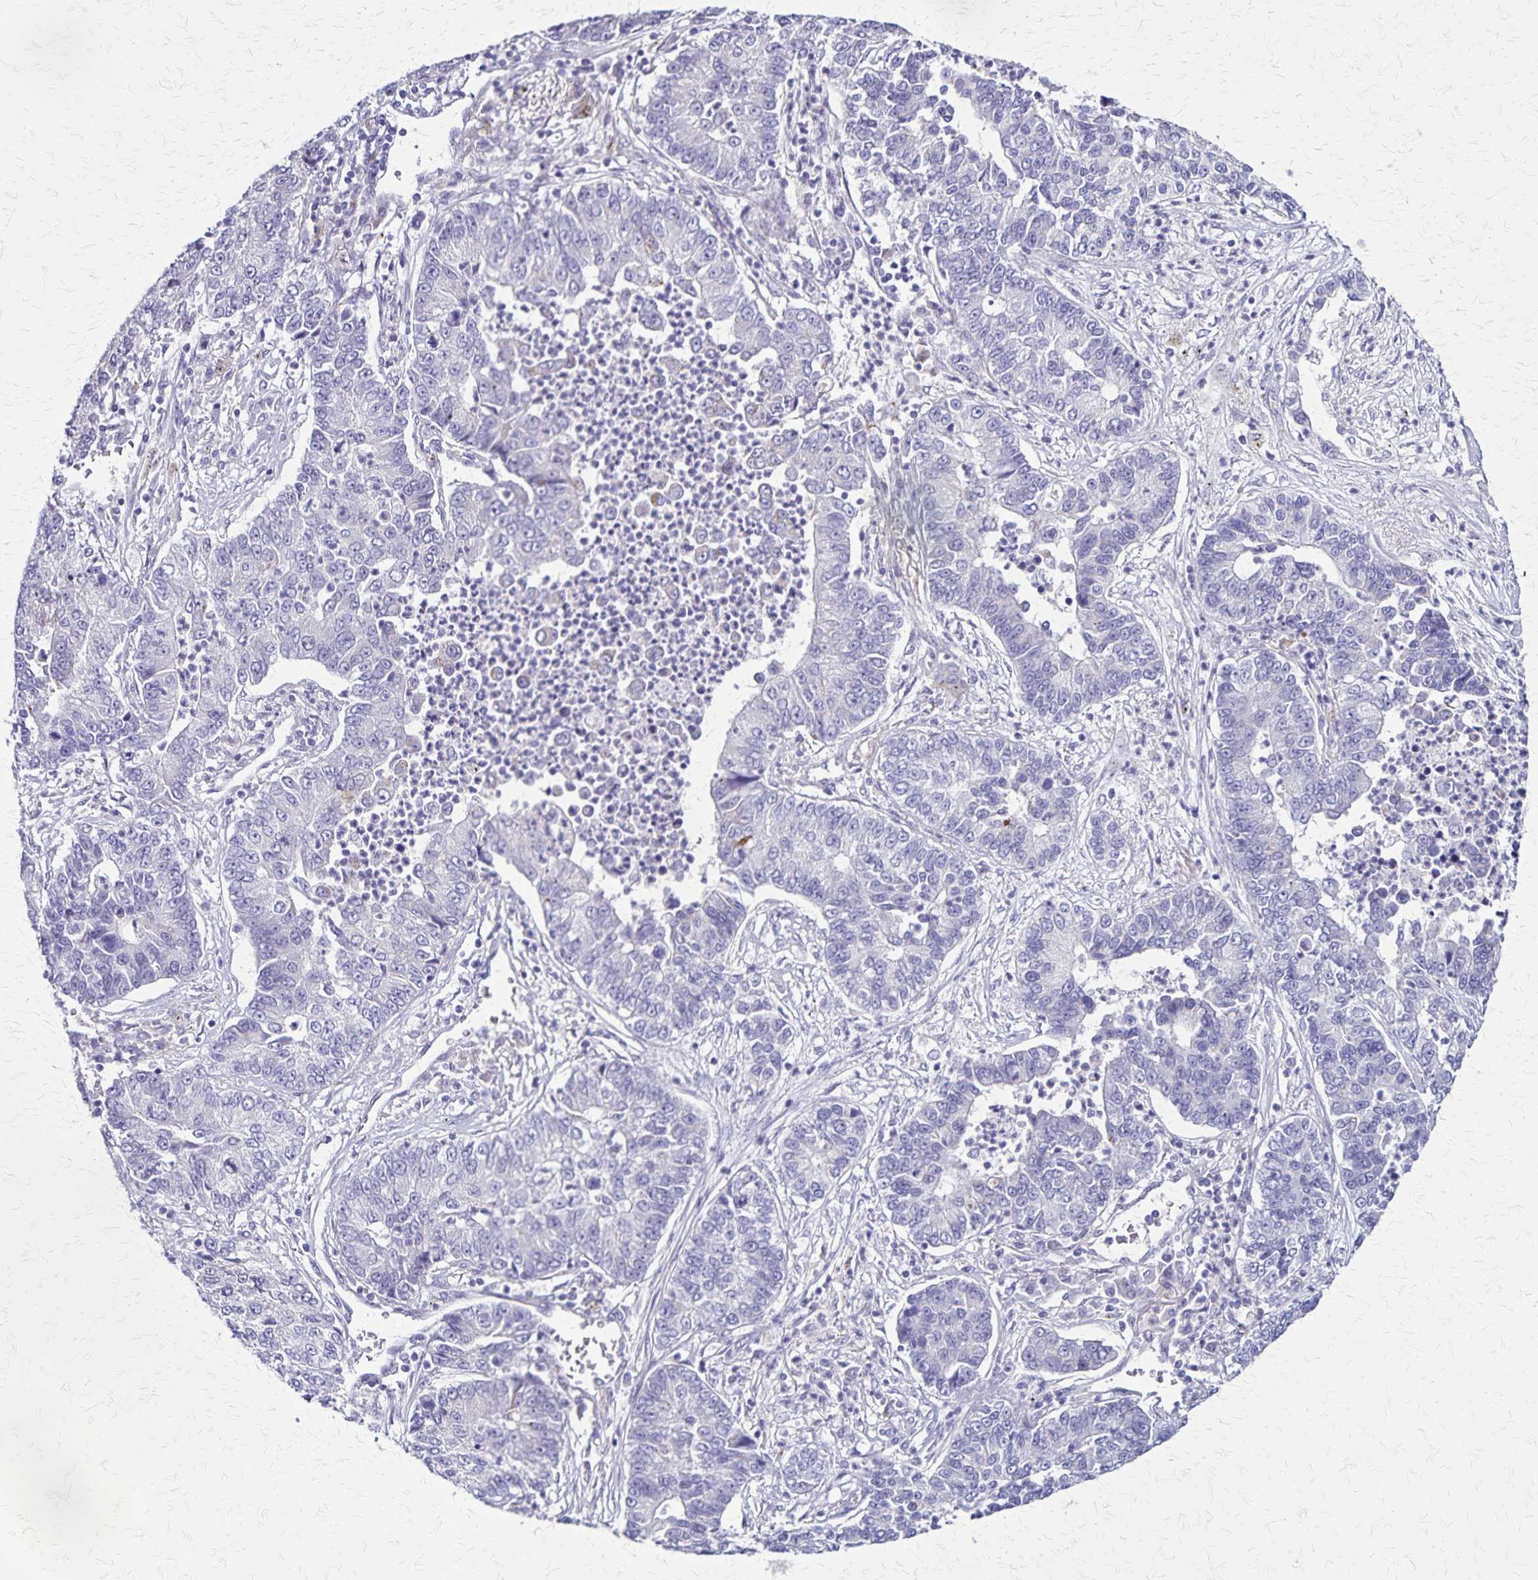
{"staining": {"intensity": "negative", "quantity": "none", "location": "none"}, "tissue": "lung cancer", "cell_type": "Tumor cells", "image_type": "cancer", "snomed": [{"axis": "morphology", "description": "Adenocarcinoma, NOS"}, {"axis": "topography", "description": "Lung"}], "caption": "Histopathology image shows no protein expression in tumor cells of lung adenocarcinoma tissue.", "gene": "OR51B5", "patient": {"sex": "female", "age": 57}}